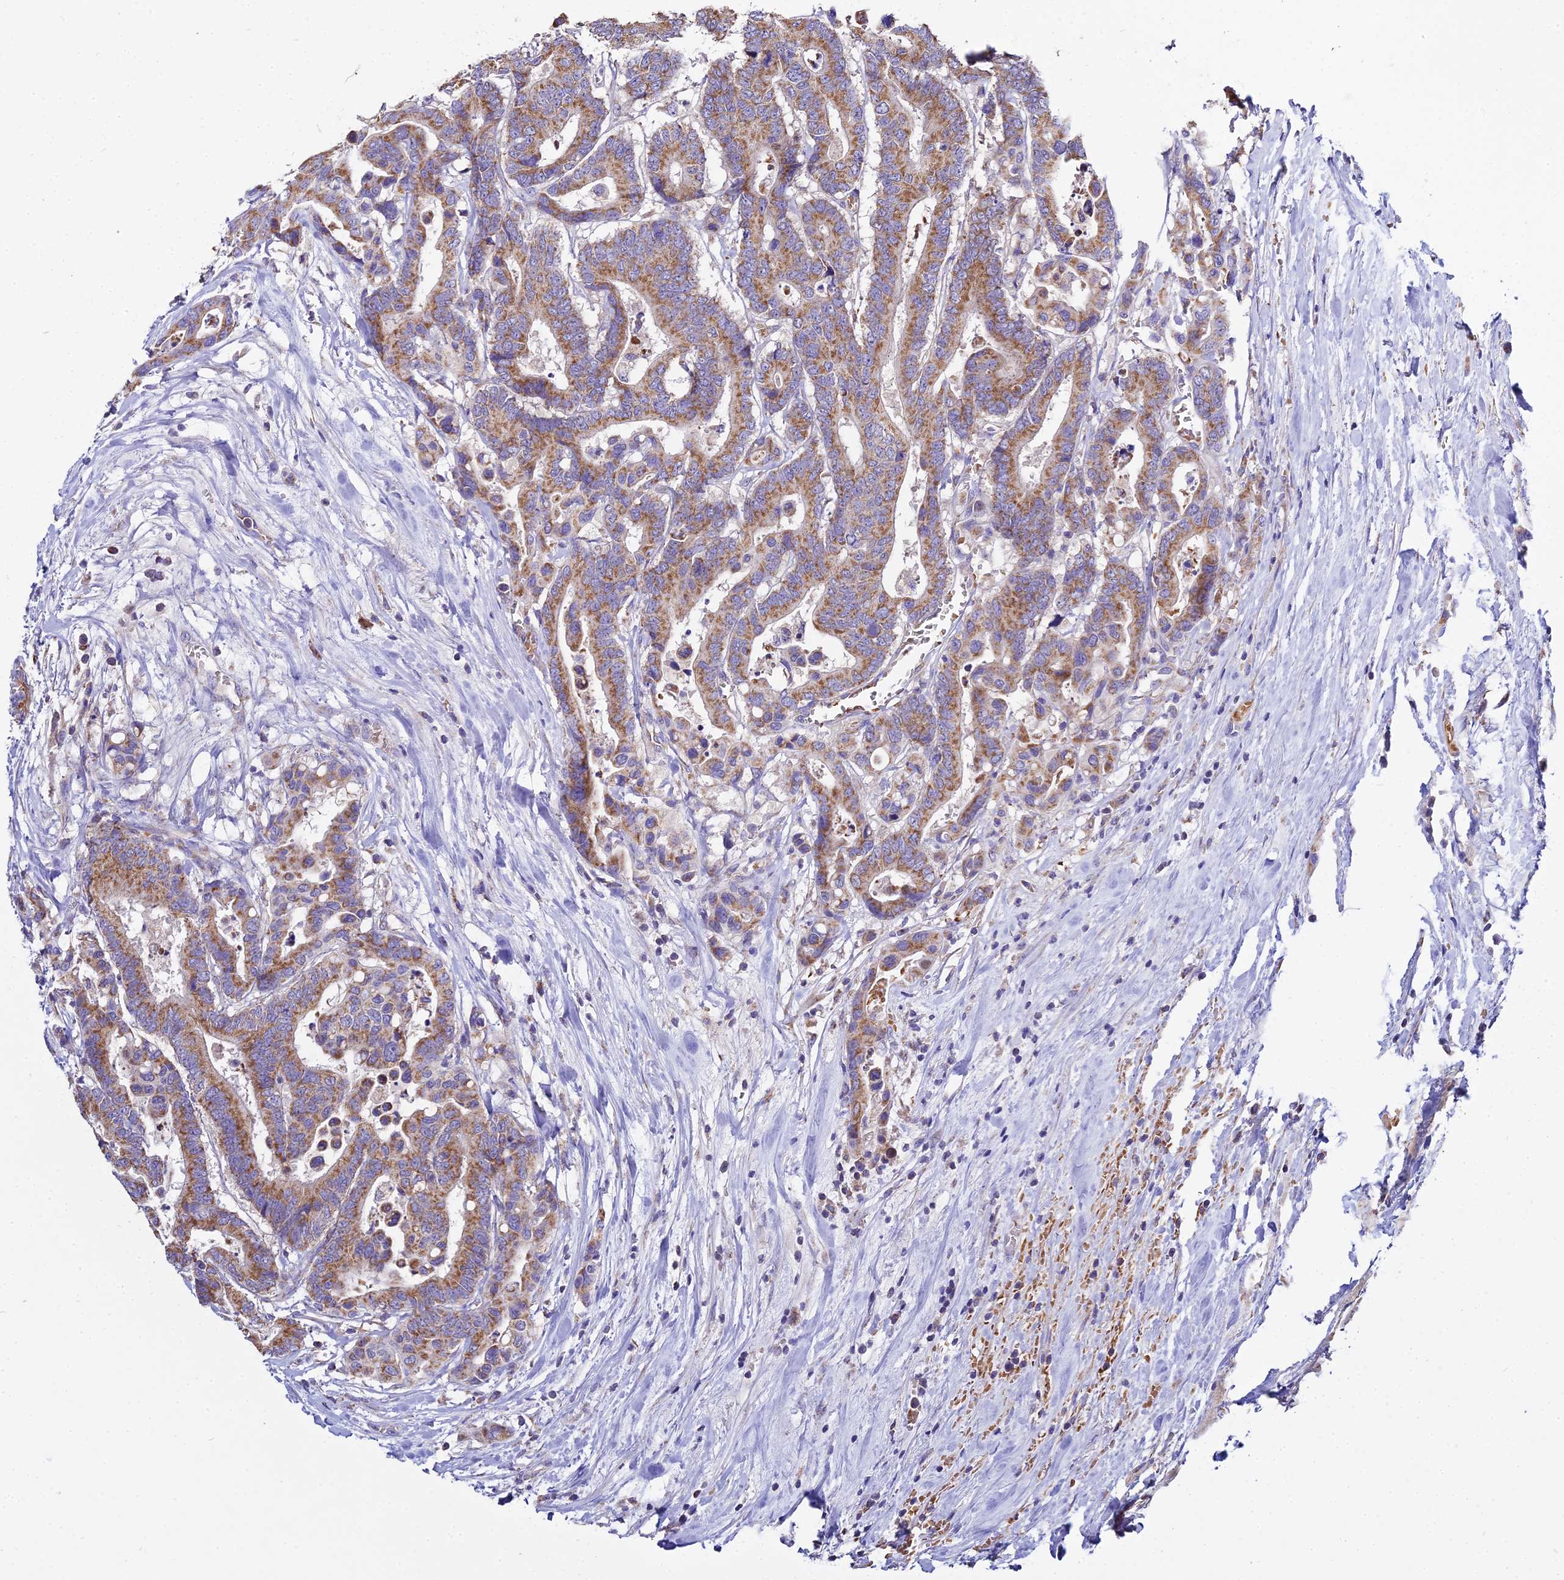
{"staining": {"intensity": "moderate", "quantity": ">75%", "location": "cytoplasmic/membranous"}, "tissue": "colorectal cancer", "cell_type": "Tumor cells", "image_type": "cancer", "snomed": [{"axis": "morphology", "description": "Normal tissue, NOS"}, {"axis": "morphology", "description": "Adenocarcinoma, NOS"}, {"axis": "topography", "description": "Colon"}], "caption": "Tumor cells show medium levels of moderate cytoplasmic/membranous expression in approximately >75% of cells in colorectal cancer (adenocarcinoma). (Stains: DAB (3,3'-diaminobenzidine) in brown, nuclei in blue, Microscopy: brightfield microscopy at high magnification).", "gene": "TYW5", "patient": {"sex": "male", "age": 82}}